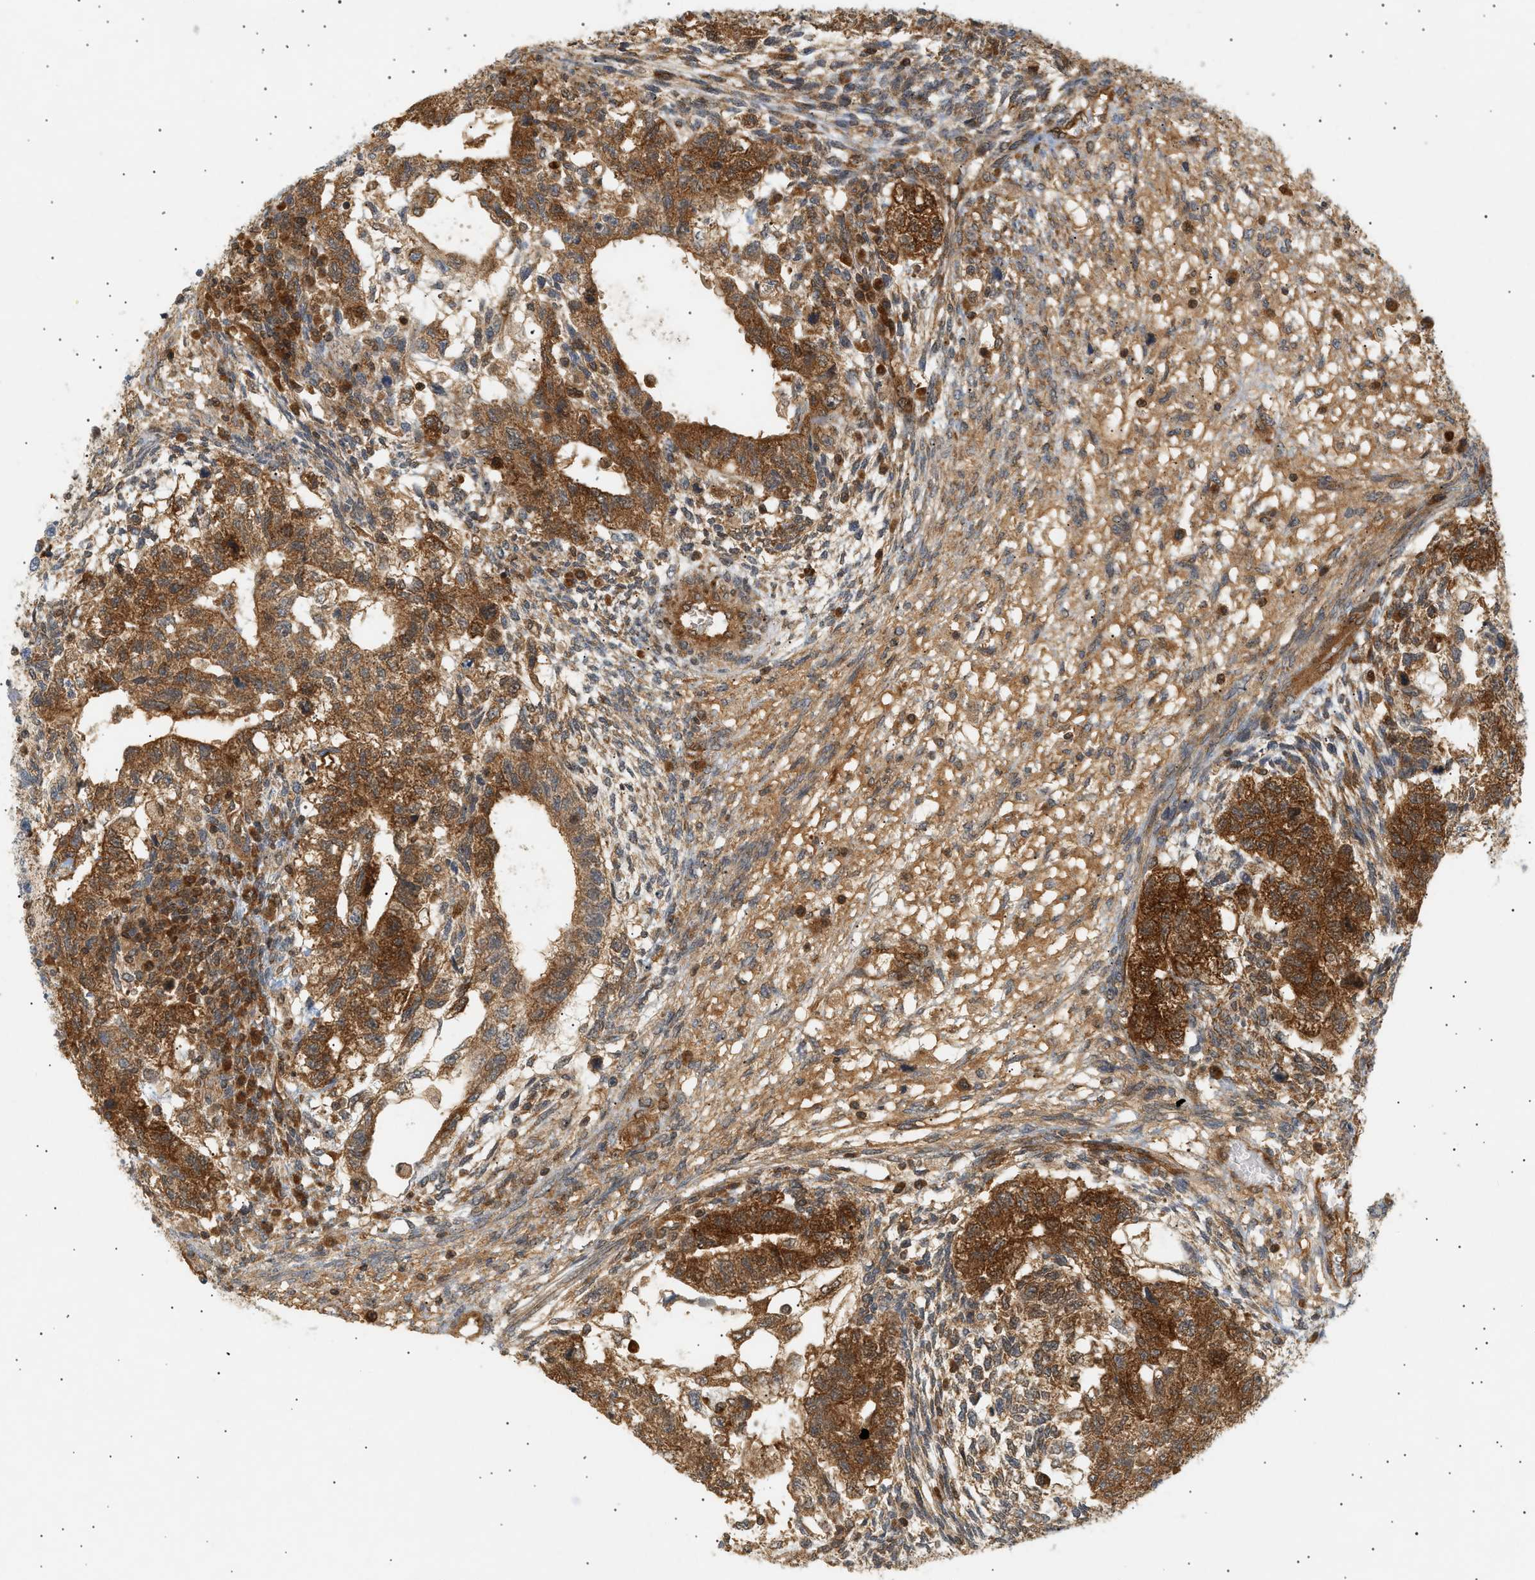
{"staining": {"intensity": "strong", "quantity": ">75%", "location": "cytoplasmic/membranous"}, "tissue": "testis cancer", "cell_type": "Tumor cells", "image_type": "cancer", "snomed": [{"axis": "morphology", "description": "Normal tissue, NOS"}, {"axis": "morphology", "description": "Carcinoma, Embryonal, NOS"}, {"axis": "topography", "description": "Testis"}], "caption": "Protein staining of testis cancer tissue displays strong cytoplasmic/membranous positivity in about >75% of tumor cells.", "gene": "SHC1", "patient": {"sex": "male", "age": 36}}